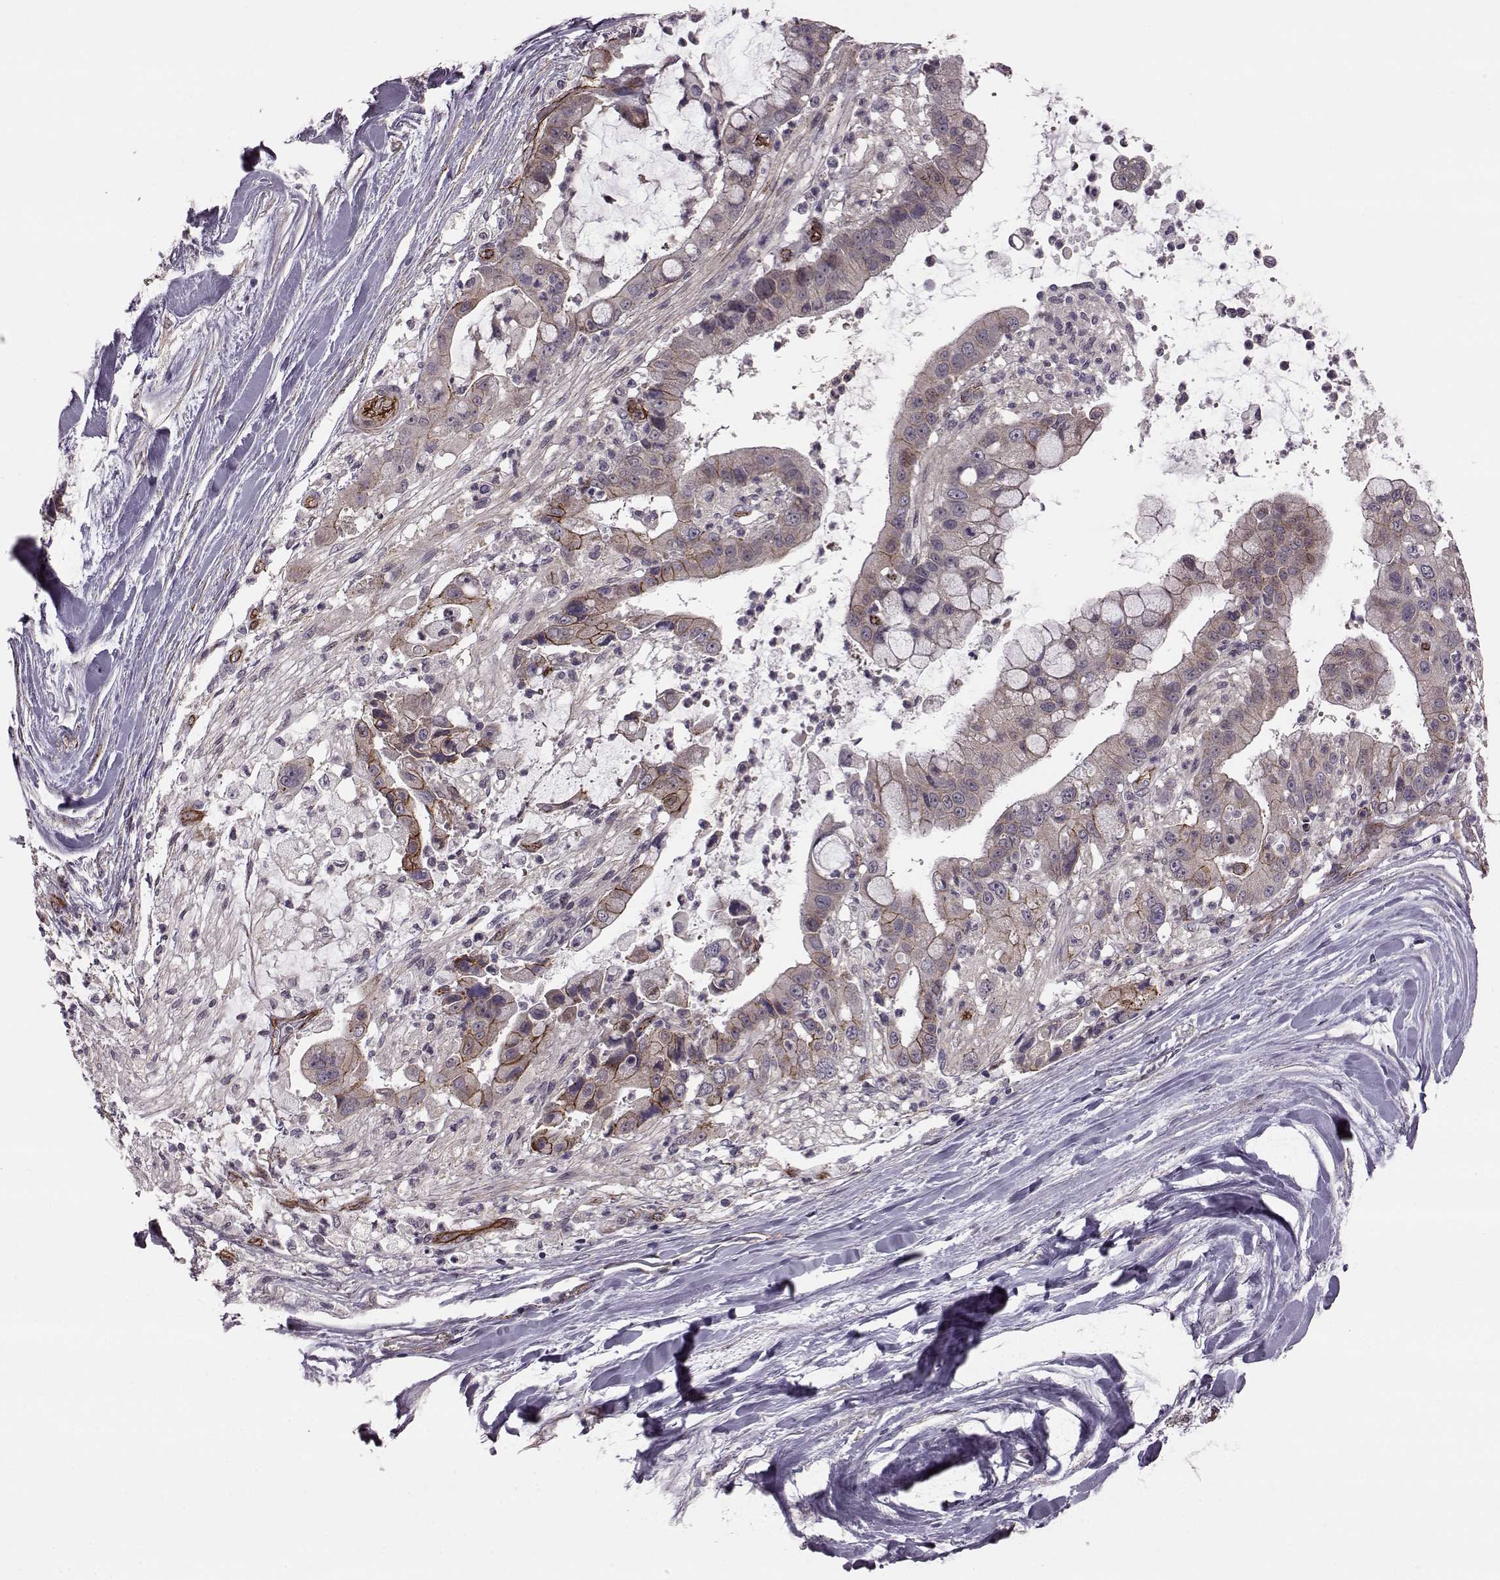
{"staining": {"intensity": "strong", "quantity": "25%-75%", "location": "cytoplasmic/membranous"}, "tissue": "liver cancer", "cell_type": "Tumor cells", "image_type": "cancer", "snomed": [{"axis": "morphology", "description": "Cholangiocarcinoma"}, {"axis": "topography", "description": "Liver"}], "caption": "Immunohistochemistry (IHC) photomicrograph of neoplastic tissue: liver cancer stained using IHC exhibits high levels of strong protein expression localized specifically in the cytoplasmic/membranous of tumor cells, appearing as a cytoplasmic/membranous brown color.", "gene": "SYNPO", "patient": {"sex": "female", "age": 54}}